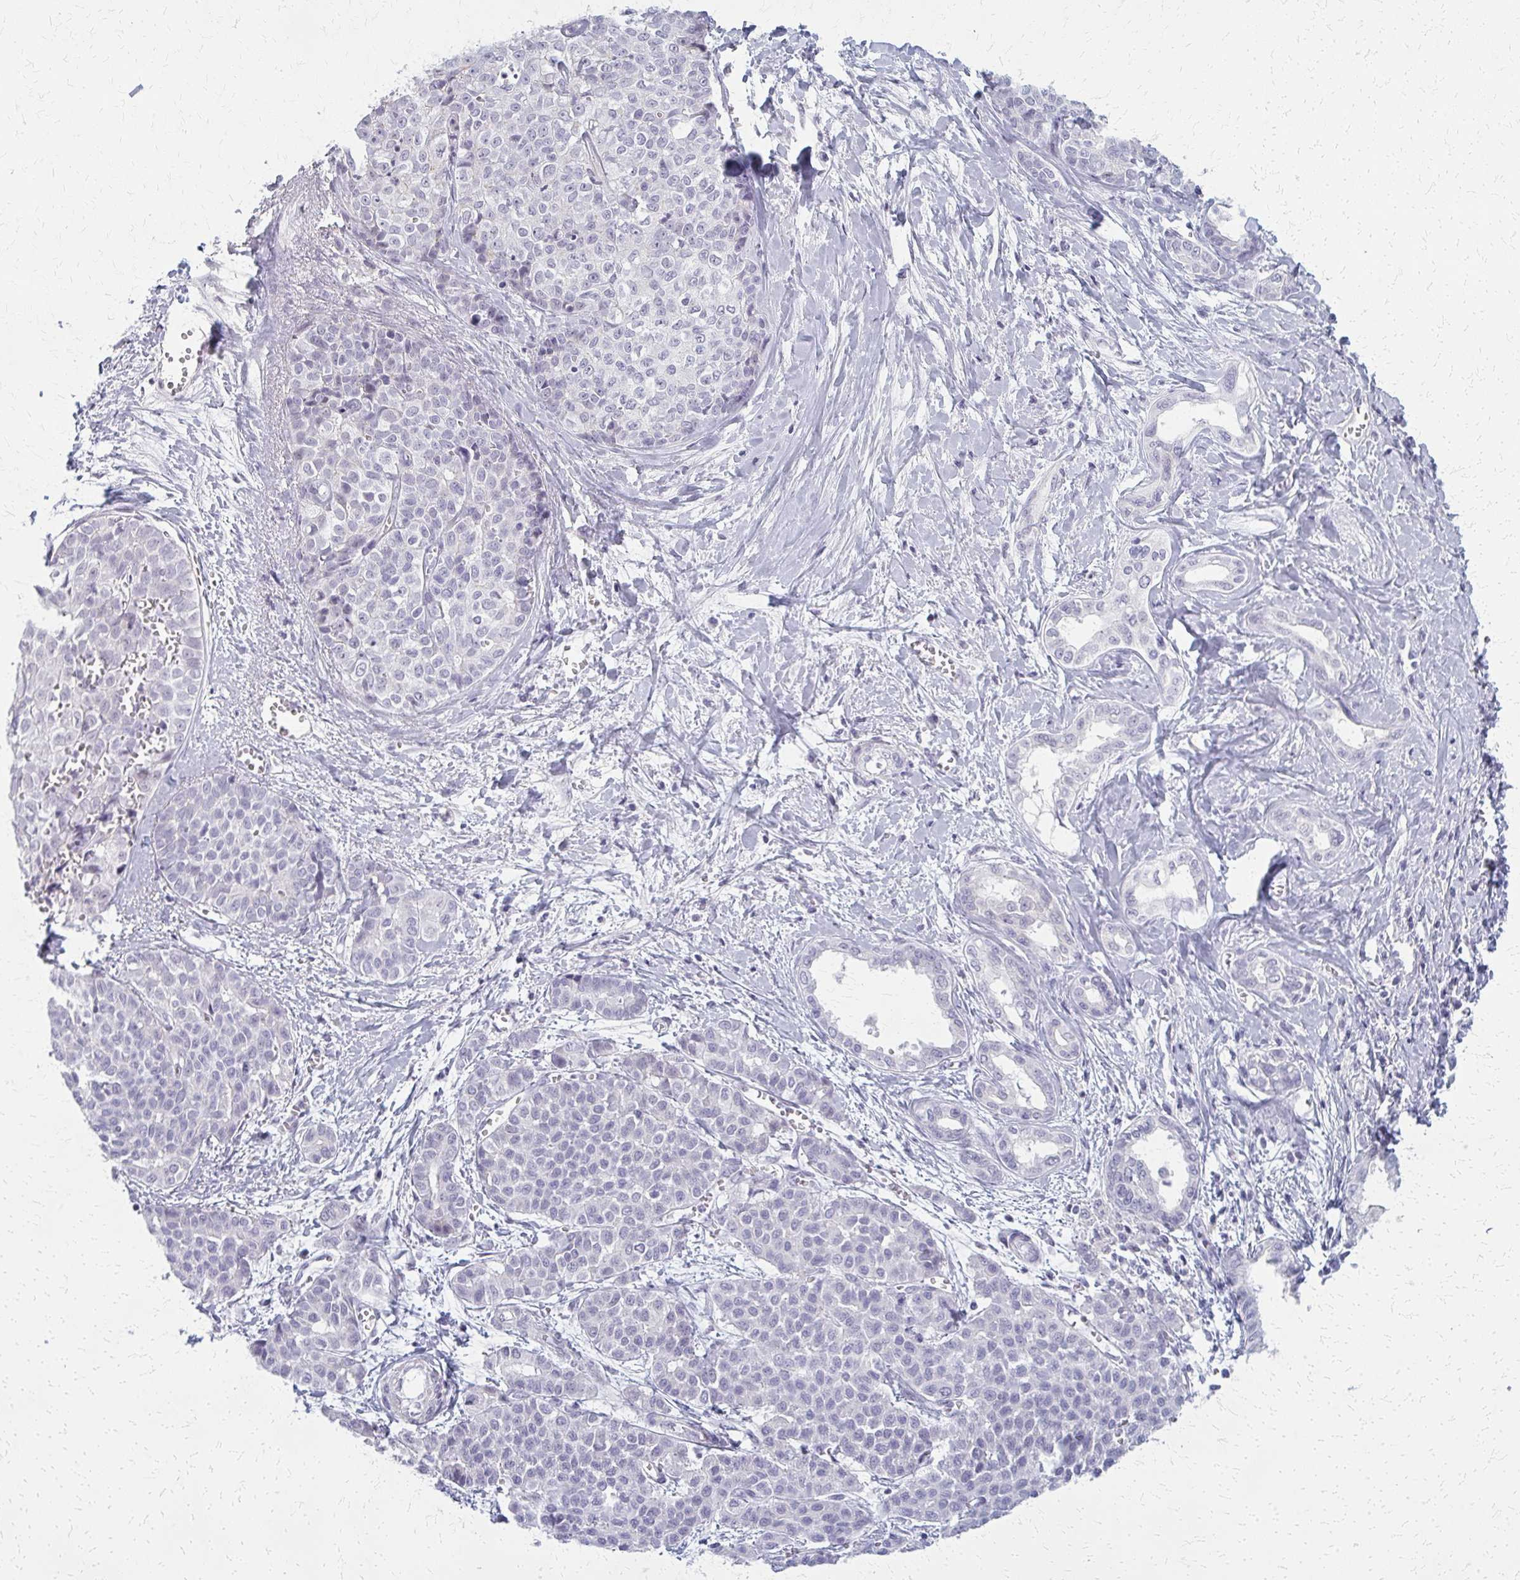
{"staining": {"intensity": "negative", "quantity": "none", "location": "none"}, "tissue": "liver cancer", "cell_type": "Tumor cells", "image_type": "cancer", "snomed": [{"axis": "morphology", "description": "Cholangiocarcinoma"}, {"axis": "topography", "description": "Liver"}], "caption": "Immunohistochemistry (IHC) of human cholangiocarcinoma (liver) reveals no positivity in tumor cells.", "gene": "CASQ2", "patient": {"sex": "female", "age": 77}}